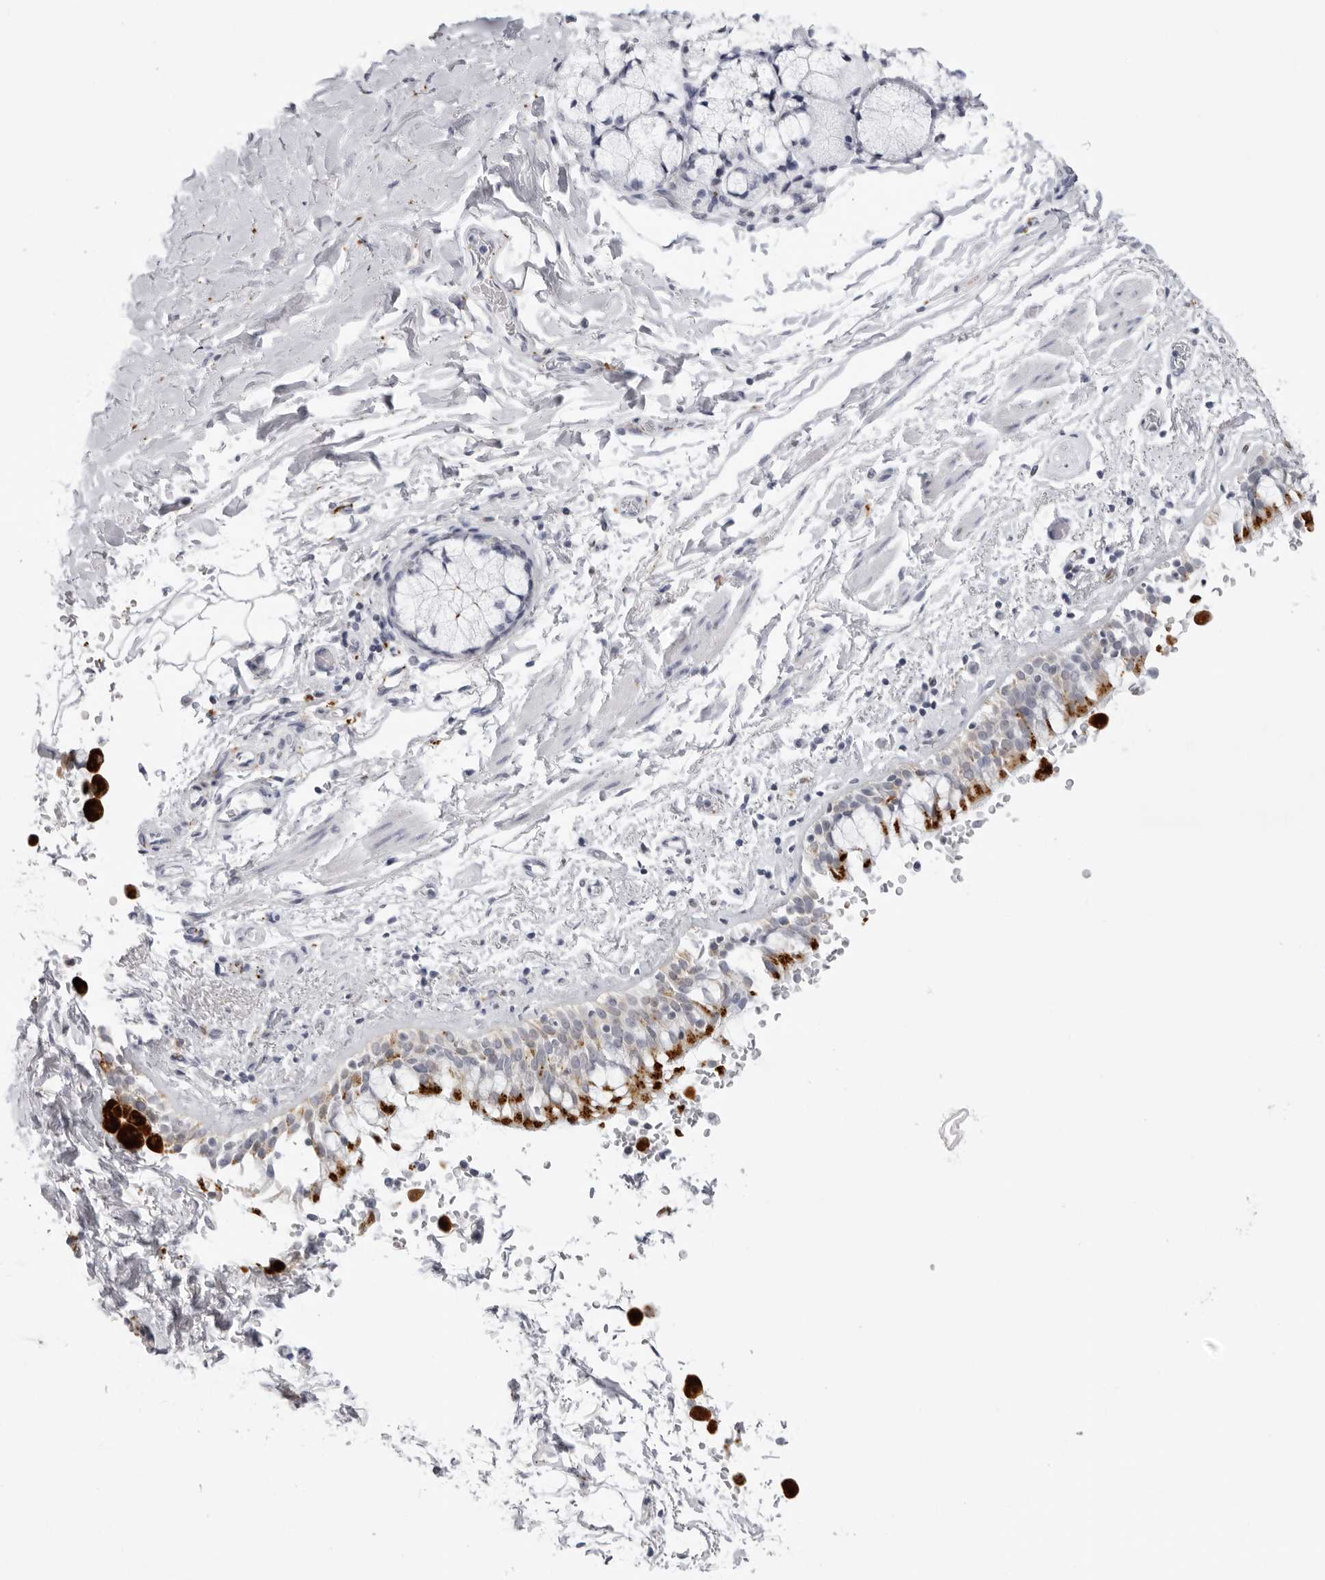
{"staining": {"intensity": "strong", "quantity": "25%-75%", "location": "cytoplasmic/membranous"}, "tissue": "bronchus", "cell_type": "Respiratory epithelial cells", "image_type": "normal", "snomed": [{"axis": "morphology", "description": "Normal tissue, NOS"}, {"axis": "morphology", "description": "Inflammation, NOS"}, {"axis": "topography", "description": "Cartilage tissue"}, {"axis": "topography", "description": "Bronchus"}, {"axis": "topography", "description": "Lung"}], "caption": "A high amount of strong cytoplasmic/membranous expression is seen in about 25%-75% of respiratory epithelial cells in benign bronchus. Nuclei are stained in blue.", "gene": "IL25", "patient": {"sex": "female", "age": 64}}